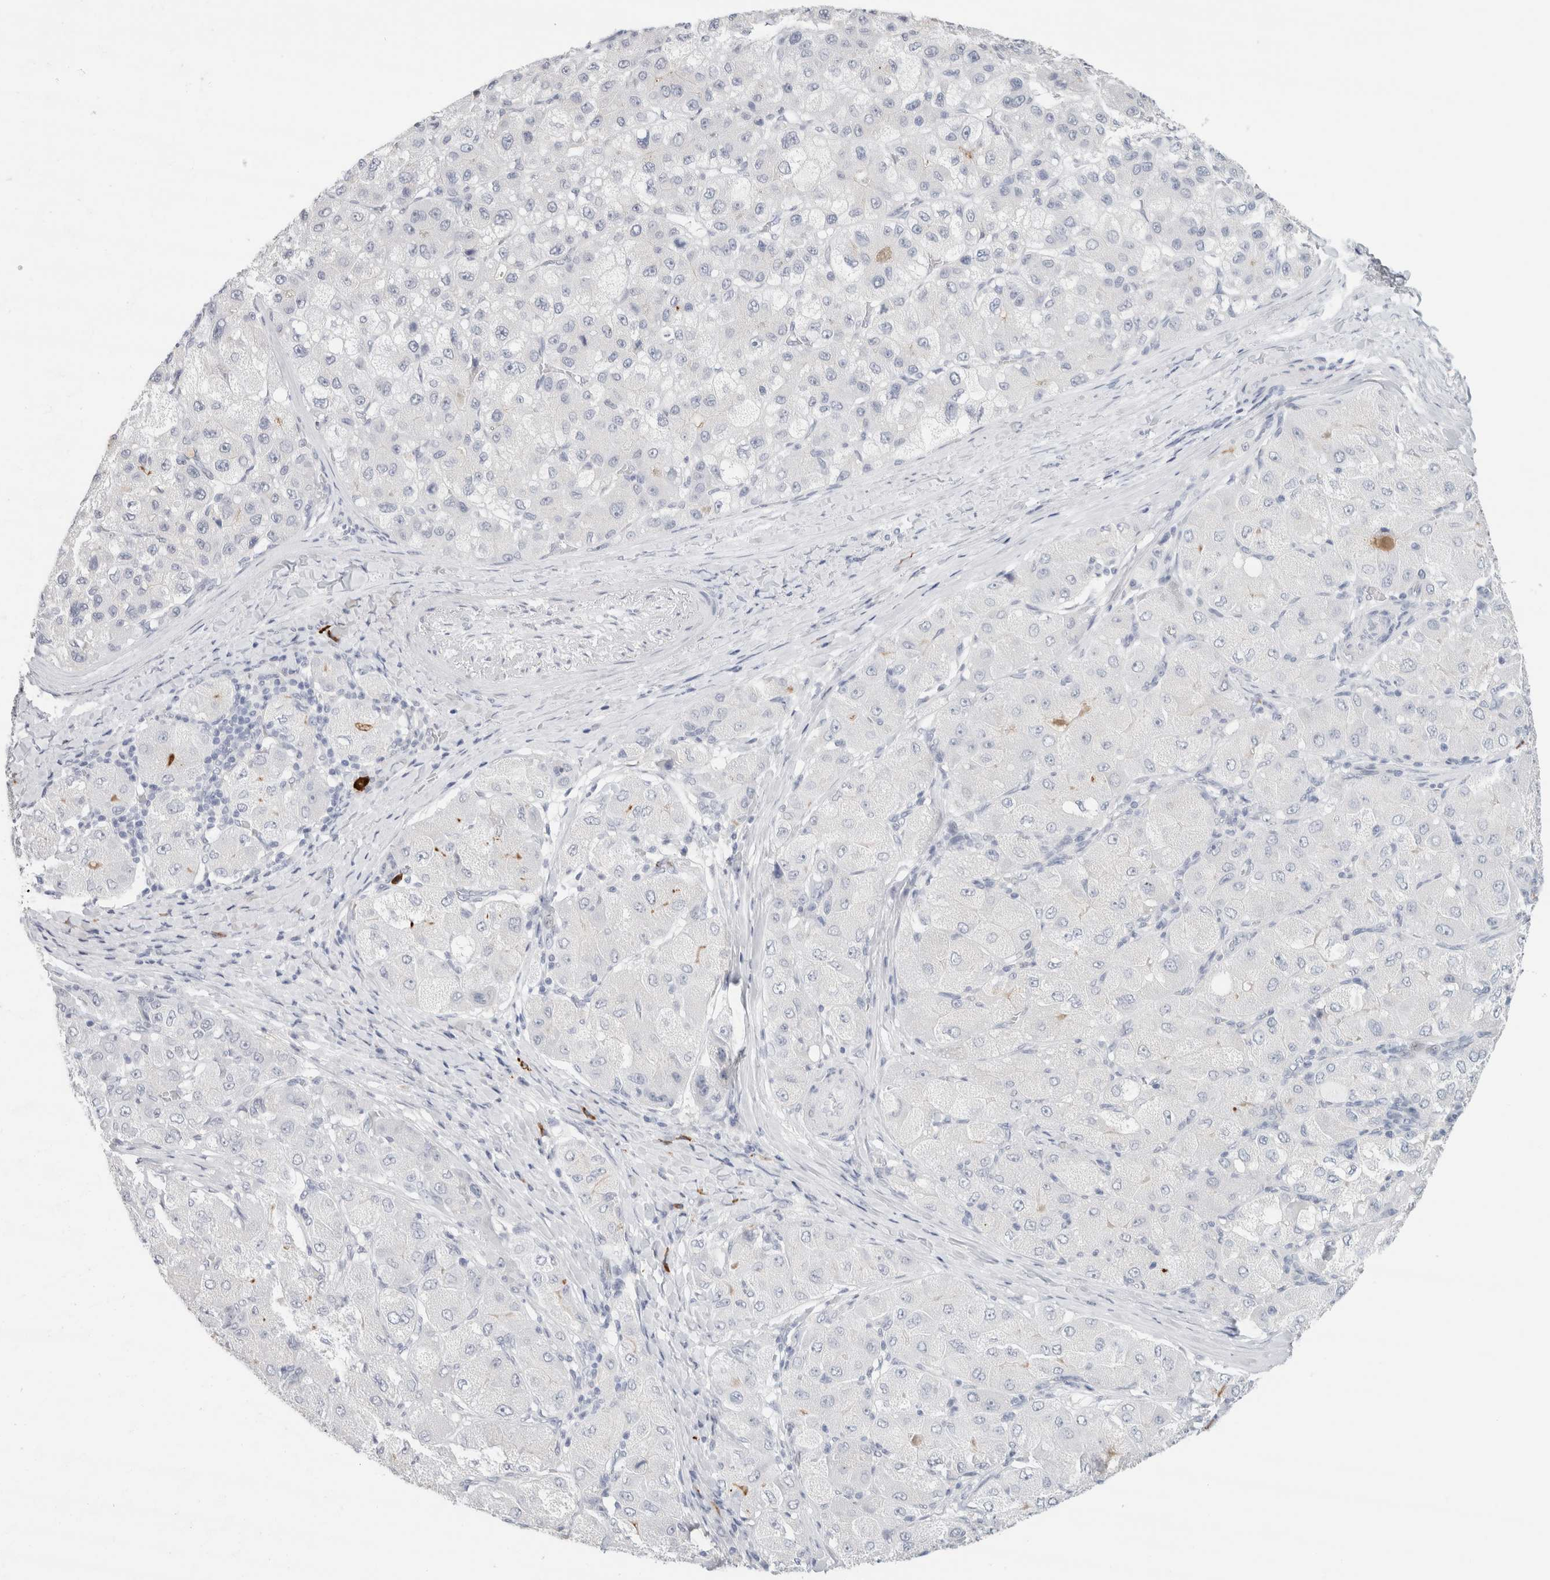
{"staining": {"intensity": "negative", "quantity": "none", "location": "none"}, "tissue": "liver cancer", "cell_type": "Tumor cells", "image_type": "cancer", "snomed": [{"axis": "morphology", "description": "Carcinoma, Hepatocellular, NOS"}, {"axis": "topography", "description": "Liver"}], "caption": "High magnification brightfield microscopy of liver hepatocellular carcinoma stained with DAB (3,3'-diaminobenzidine) (brown) and counterstained with hematoxylin (blue): tumor cells show no significant expression.", "gene": "IL6", "patient": {"sex": "male", "age": 80}}